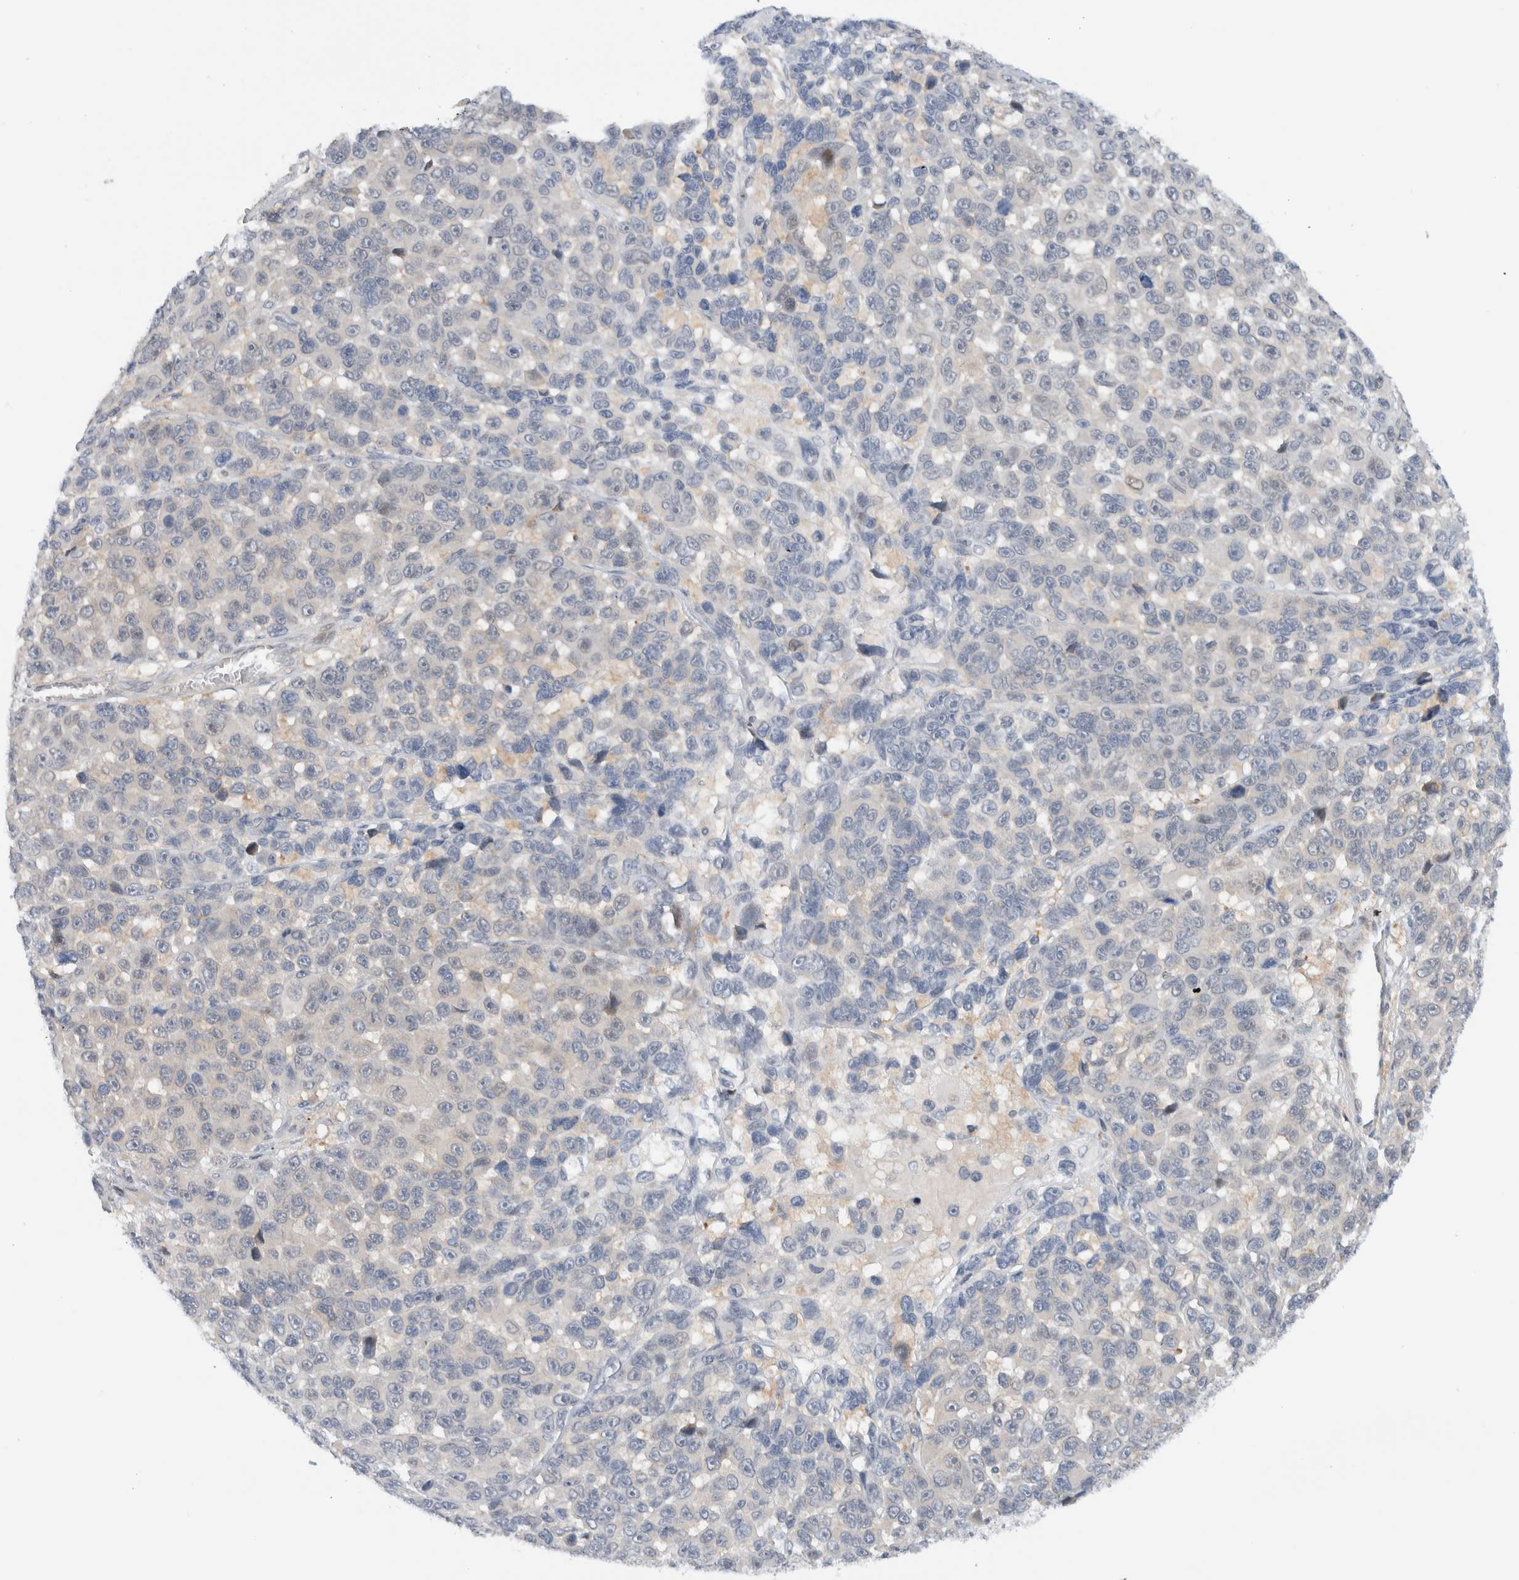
{"staining": {"intensity": "negative", "quantity": "none", "location": "none"}, "tissue": "melanoma", "cell_type": "Tumor cells", "image_type": "cancer", "snomed": [{"axis": "morphology", "description": "Malignant melanoma, NOS"}, {"axis": "topography", "description": "Skin"}], "caption": "Protein analysis of malignant melanoma reveals no significant expression in tumor cells.", "gene": "NCR3LG1", "patient": {"sex": "male", "age": 53}}